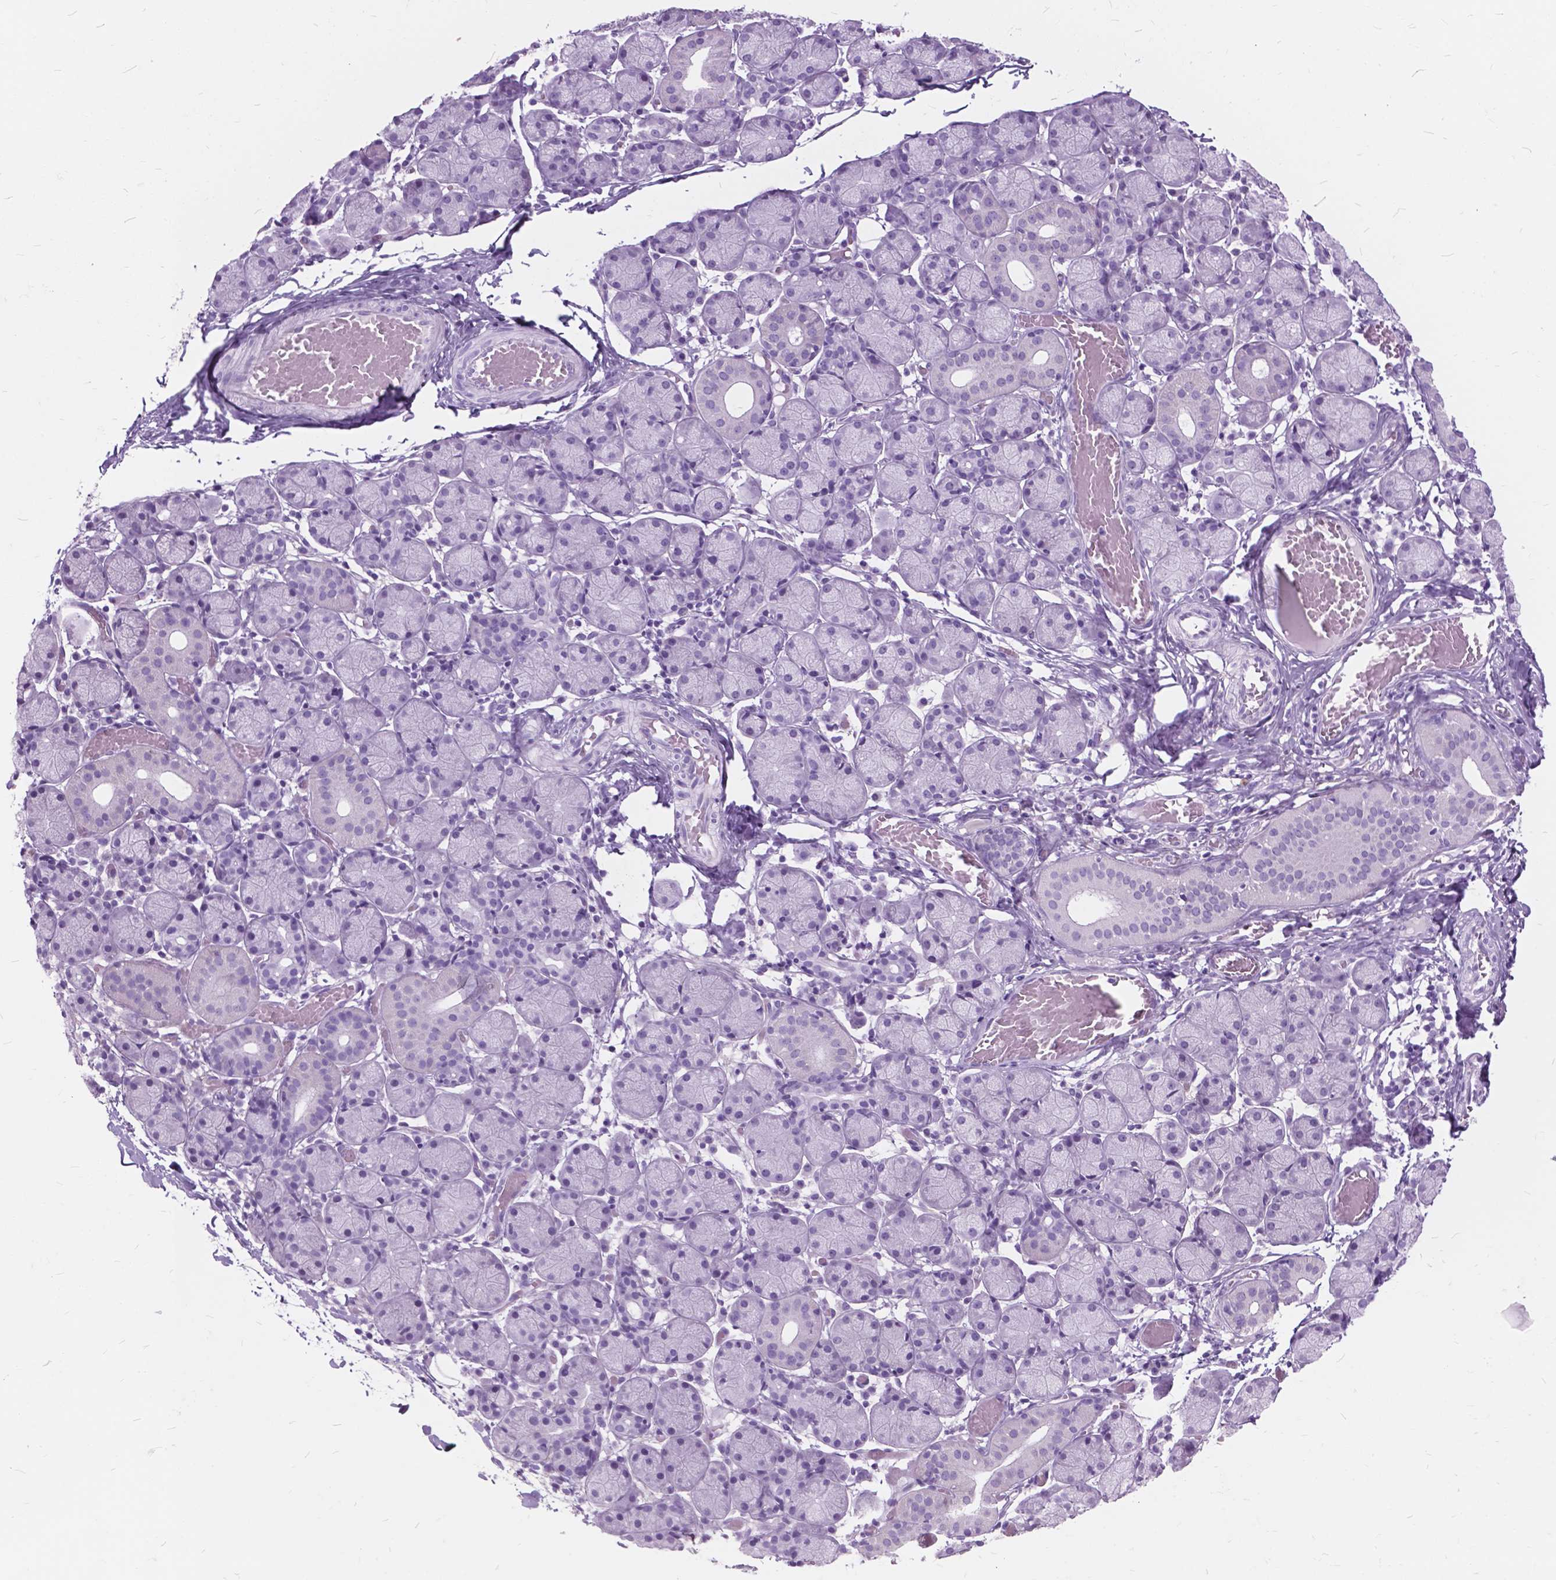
{"staining": {"intensity": "negative", "quantity": "none", "location": "none"}, "tissue": "salivary gland", "cell_type": "Glandular cells", "image_type": "normal", "snomed": [{"axis": "morphology", "description": "Normal tissue, NOS"}, {"axis": "topography", "description": "Salivary gland"}], "caption": "Immunohistochemical staining of normal salivary gland displays no significant expression in glandular cells.", "gene": "GDF9", "patient": {"sex": "female", "age": 24}}